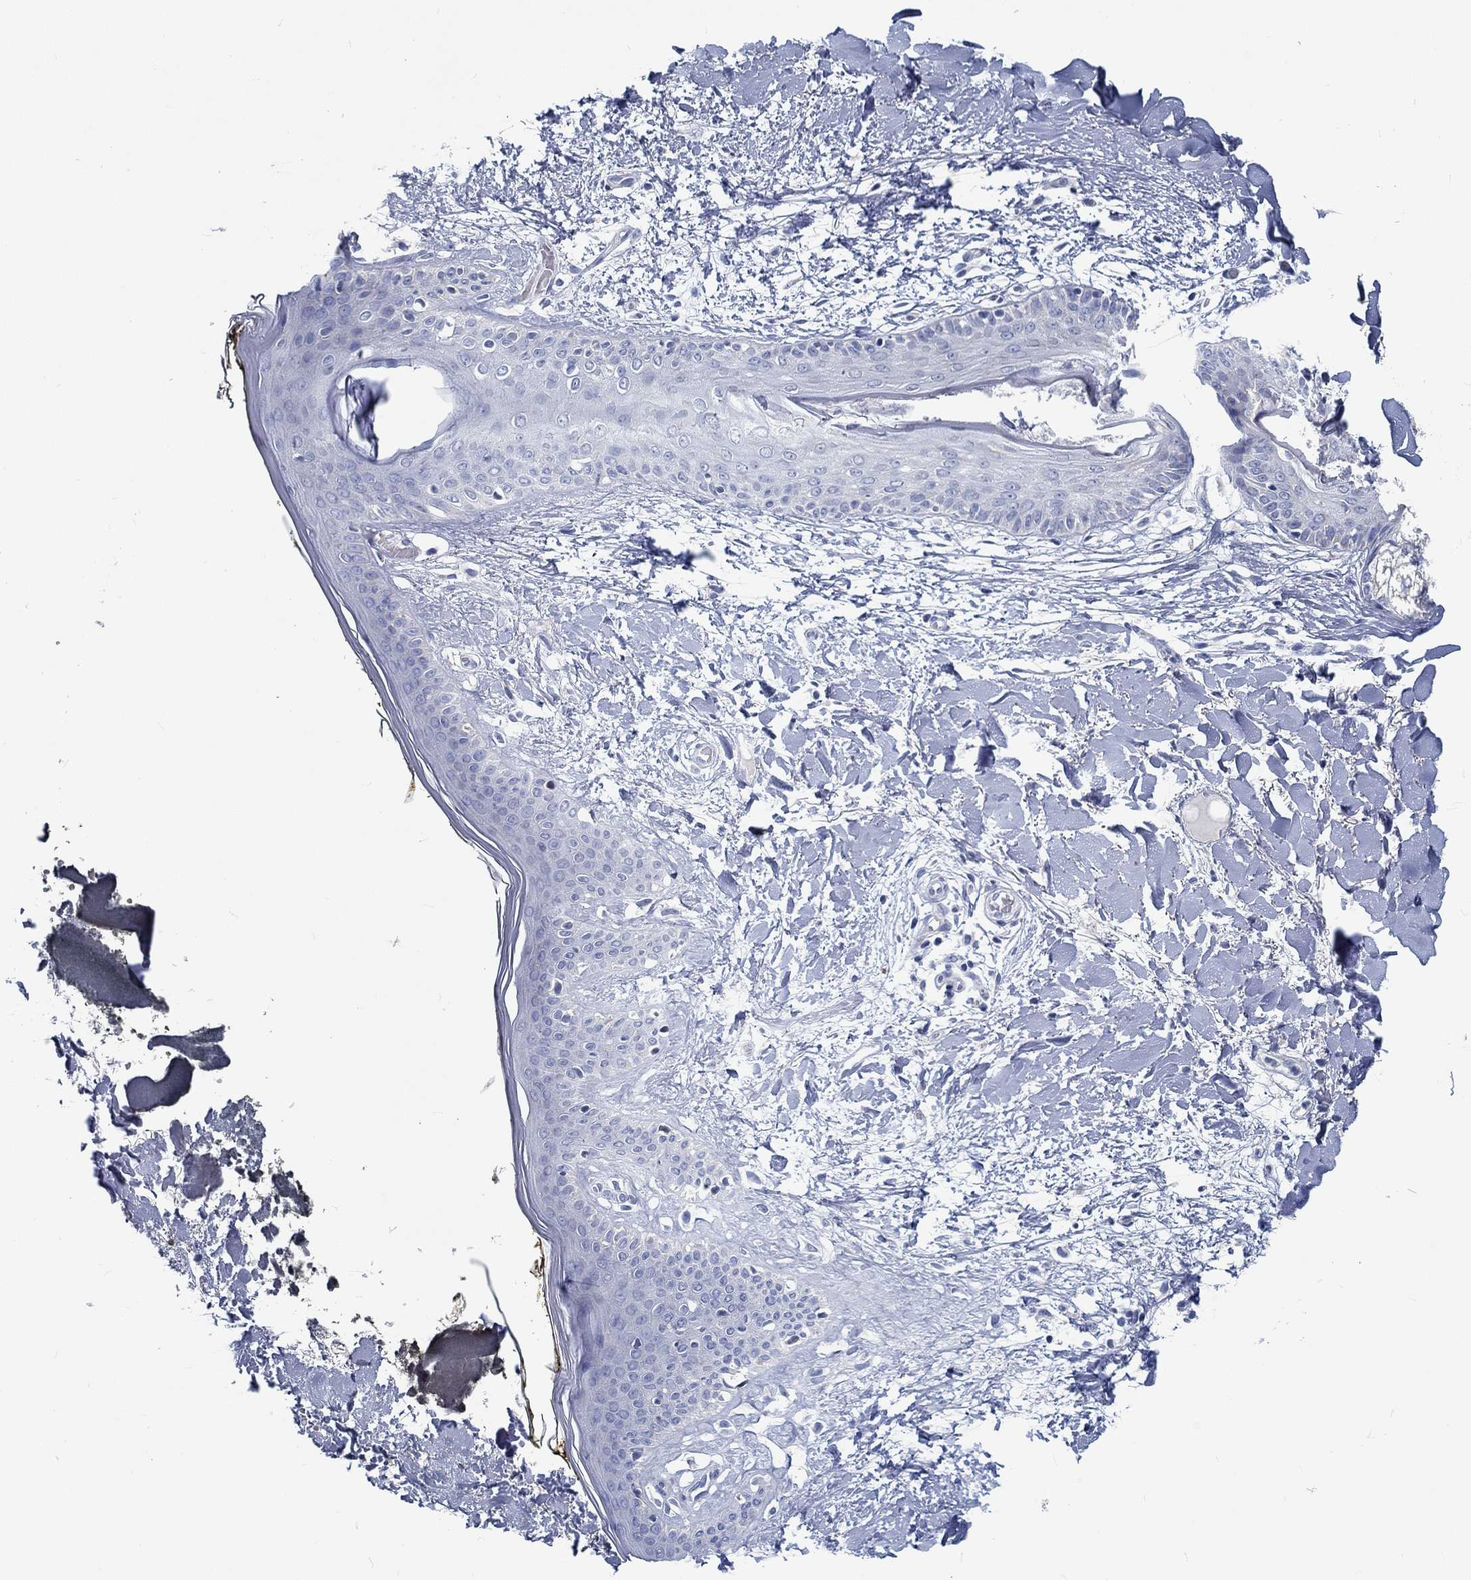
{"staining": {"intensity": "negative", "quantity": "none", "location": "none"}, "tissue": "skin", "cell_type": "Fibroblasts", "image_type": "normal", "snomed": [{"axis": "morphology", "description": "Normal tissue, NOS"}, {"axis": "topography", "description": "Skin"}], "caption": "Fibroblasts show no significant positivity in normal skin.", "gene": "MYBPC1", "patient": {"sex": "female", "age": 34}}